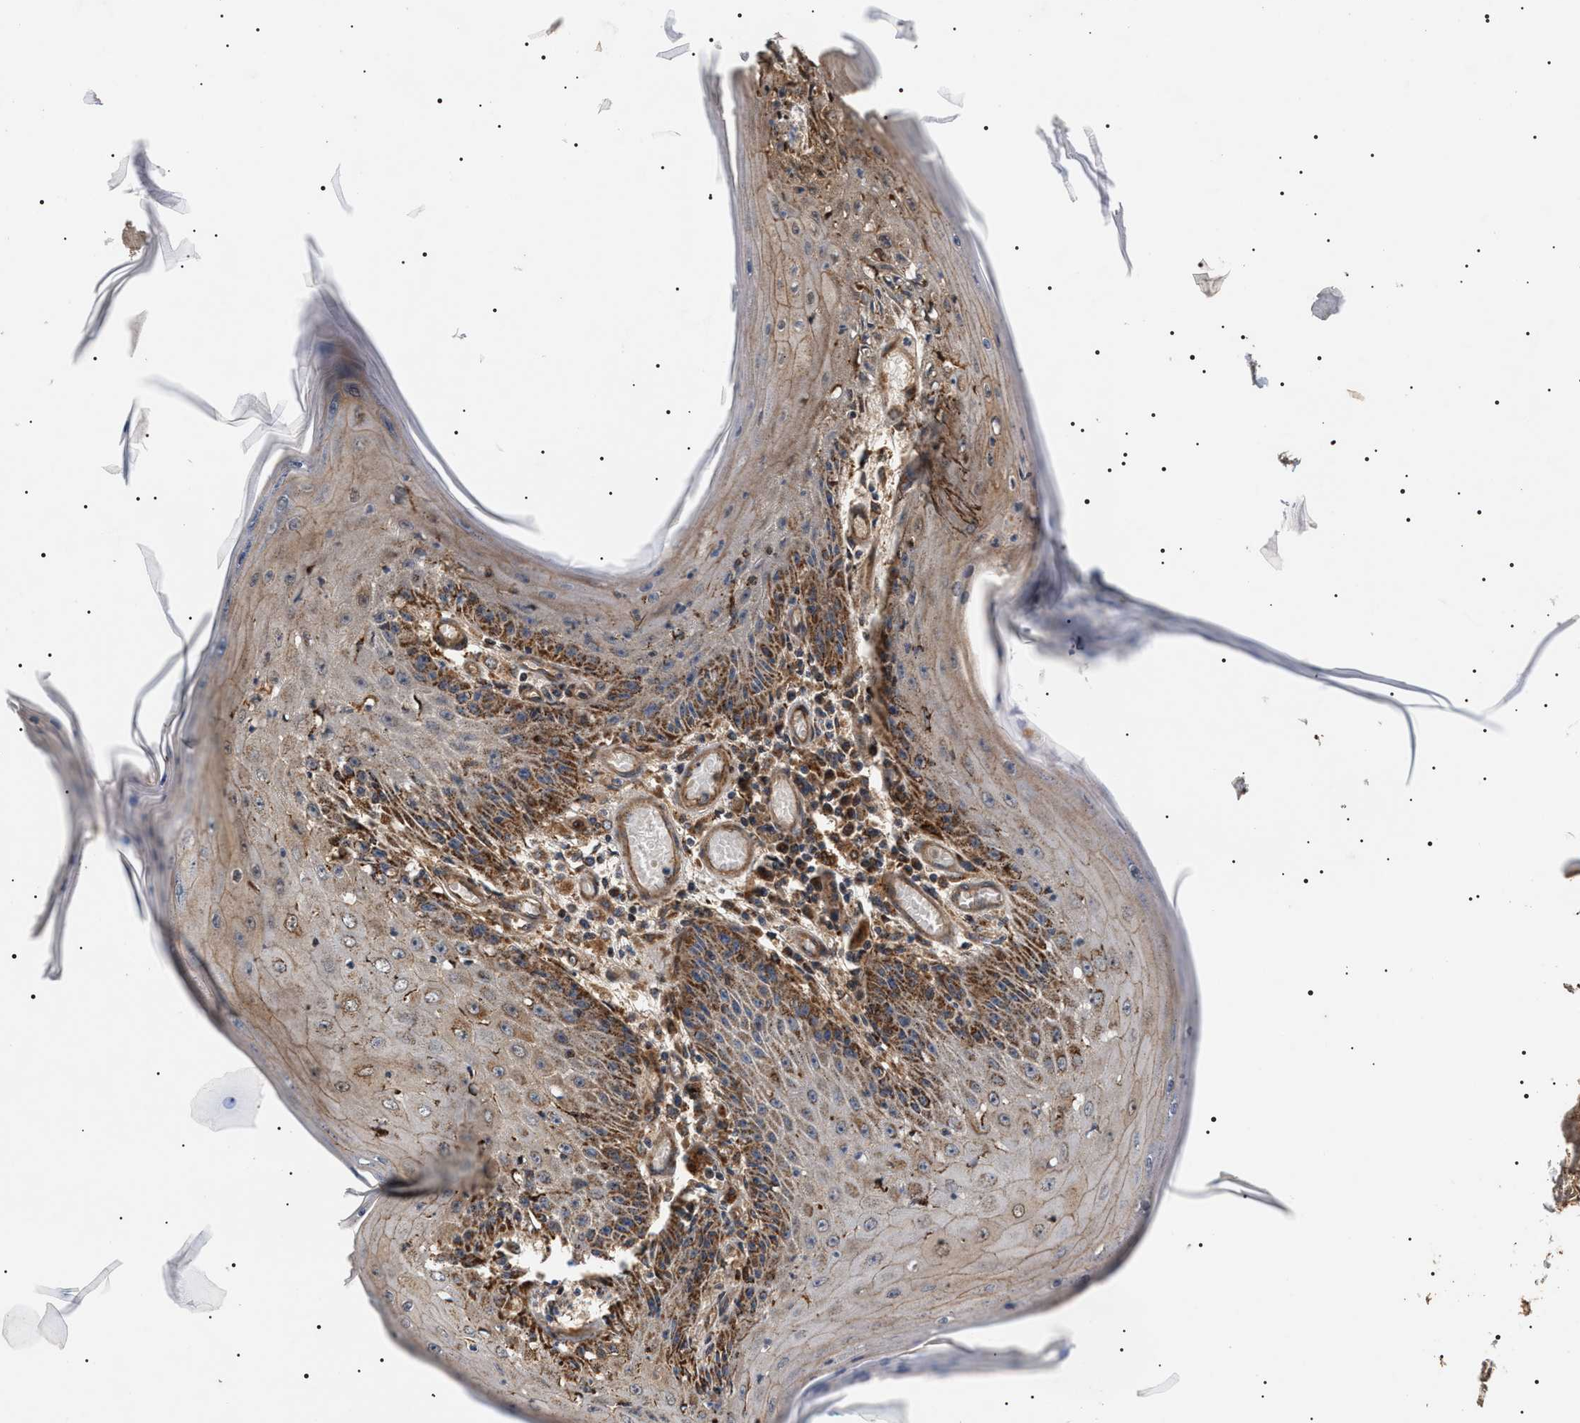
{"staining": {"intensity": "moderate", "quantity": ">75%", "location": "cytoplasmic/membranous"}, "tissue": "skin cancer", "cell_type": "Tumor cells", "image_type": "cancer", "snomed": [{"axis": "morphology", "description": "Squamous cell carcinoma, NOS"}, {"axis": "topography", "description": "Skin"}], "caption": "This is a micrograph of immunohistochemistry (IHC) staining of skin cancer (squamous cell carcinoma), which shows moderate expression in the cytoplasmic/membranous of tumor cells.", "gene": "ZBTB26", "patient": {"sex": "female", "age": 73}}